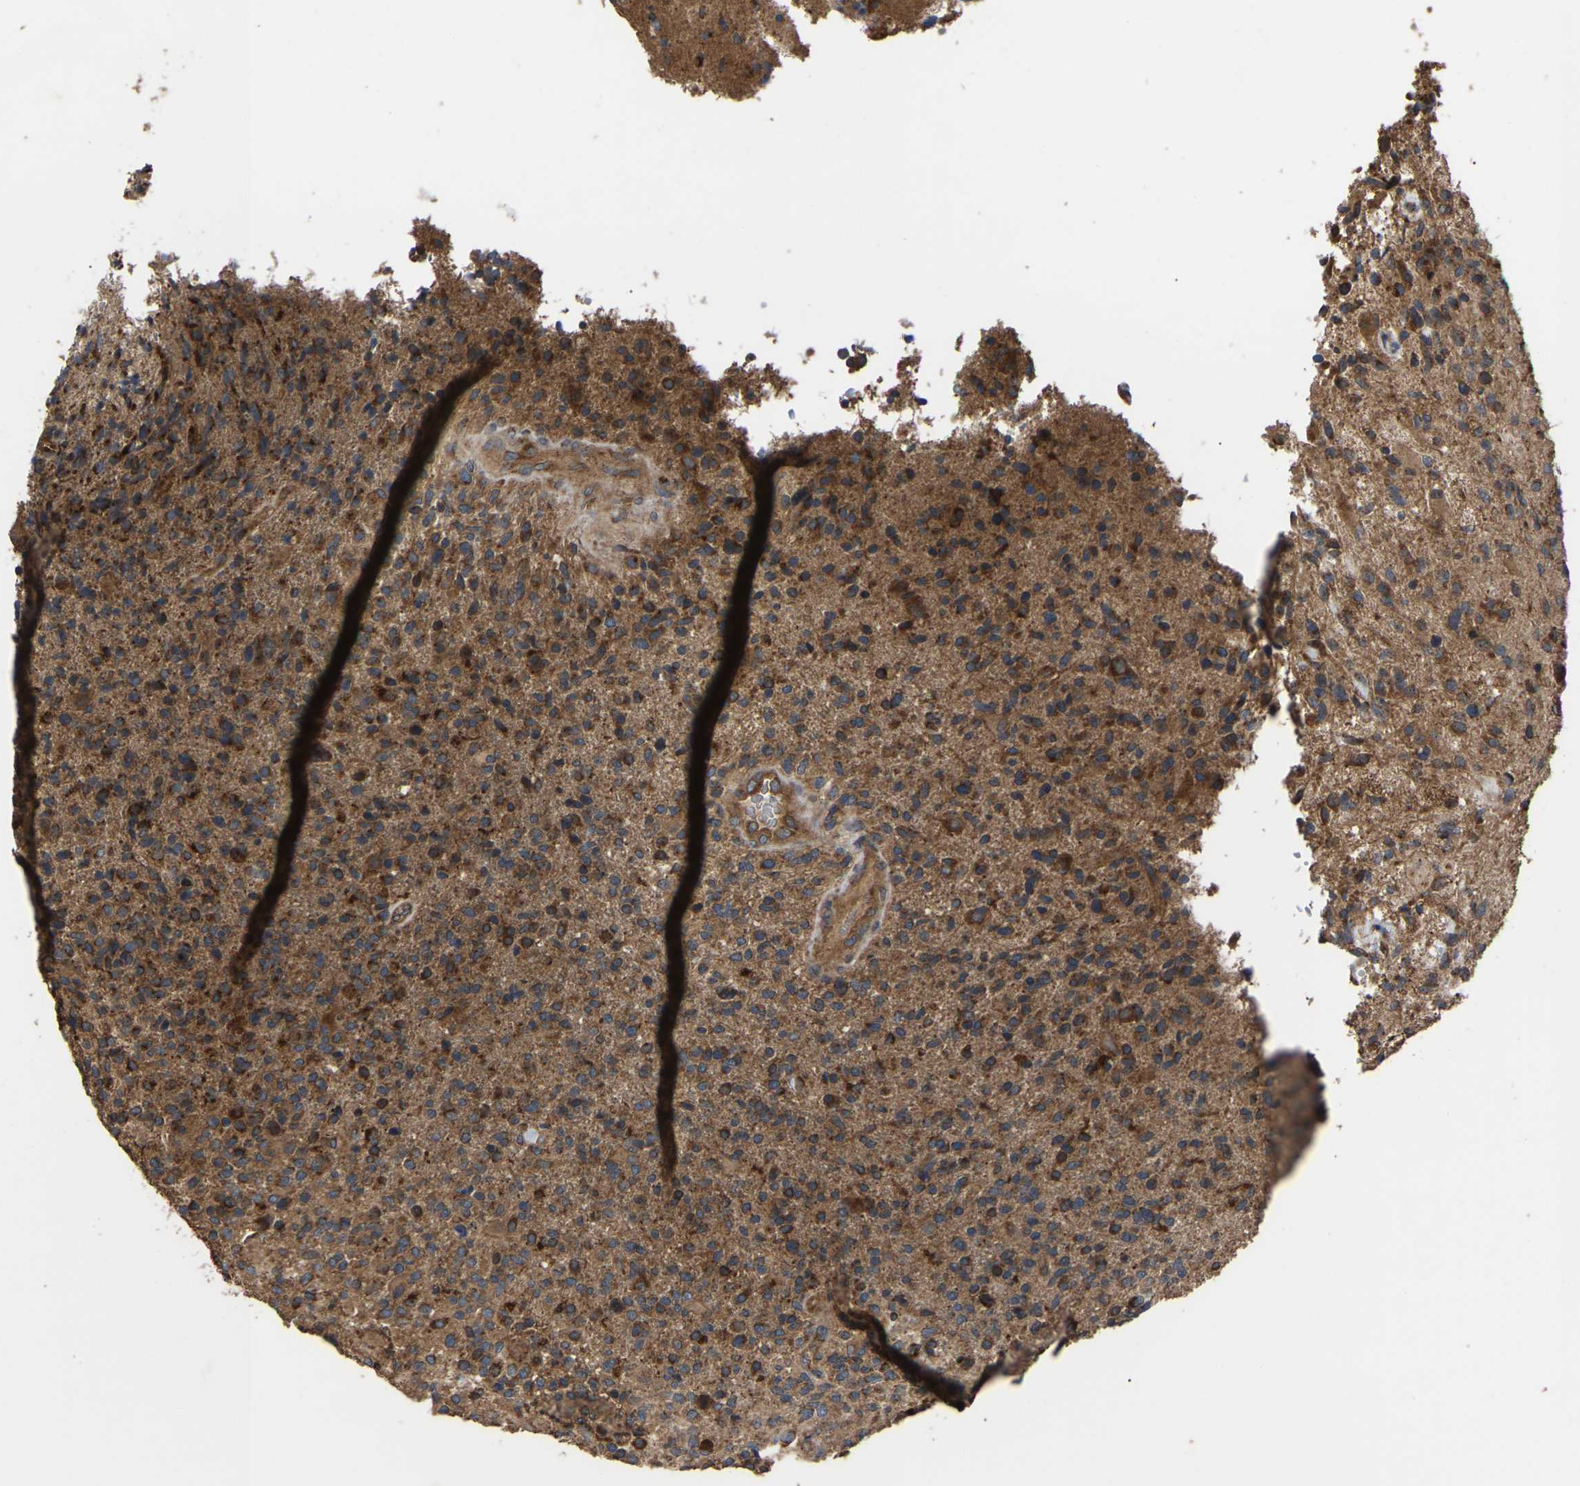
{"staining": {"intensity": "moderate", "quantity": ">75%", "location": "cytoplasmic/membranous"}, "tissue": "glioma", "cell_type": "Tumor cells", "image_type": "cancer", "snomed": [{"axis": "morphology", "description": "Glioma, malignant, High grade"}, {"axis": "topography", "description": "Brain"}], "caption": "Malignant high-grade glioma tissue shows moderate cytoplasmic/membranous staining in approximately >75% of tumor cells, visualized by immunohistochemistry.", "gene": "GCC1", "patient": {"sex": "male", "age": 72}}